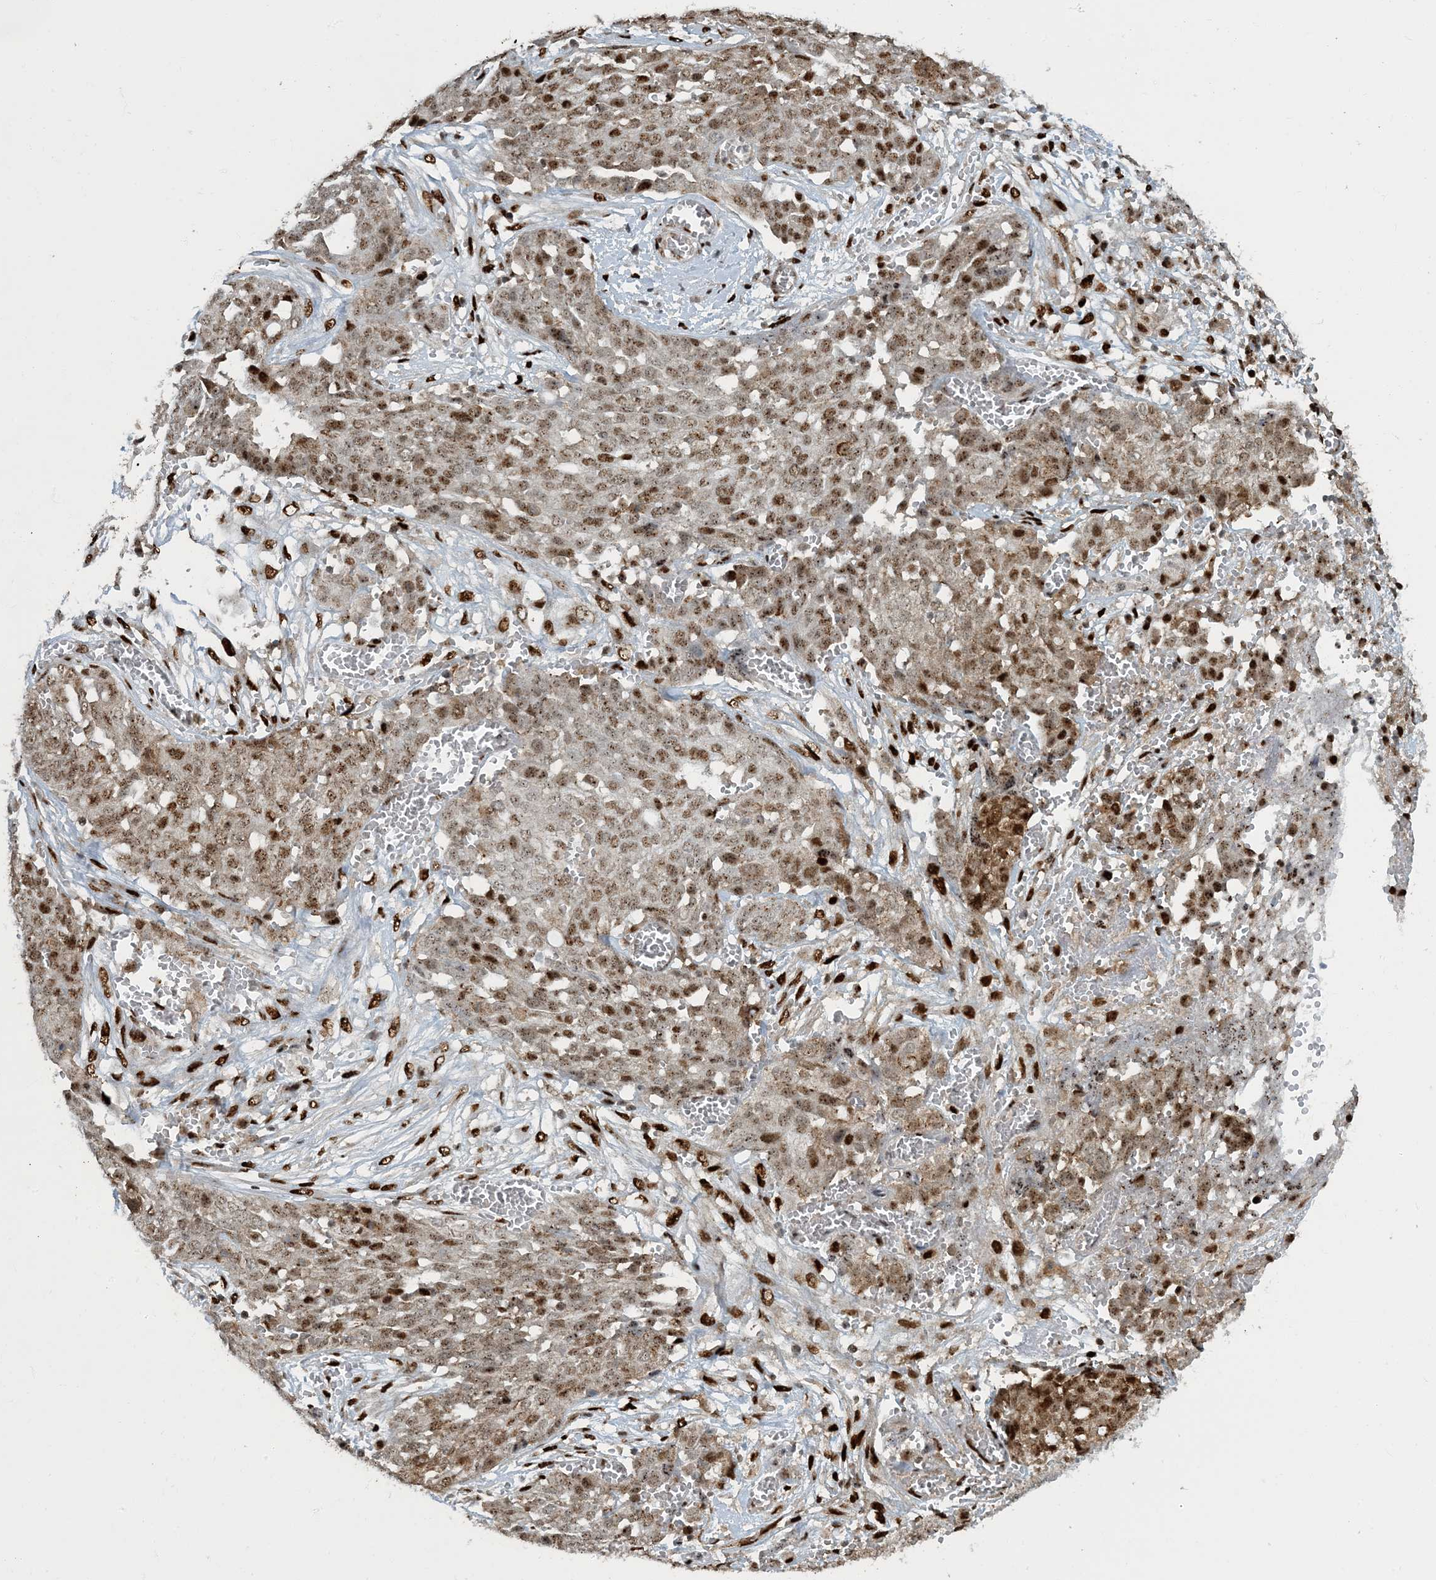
{"staining": {"intensity": "moderate", "quantity": ">75%", "location": "nuclear"}, "tissue": "ovarian cancer", "cell_type": "Tumor cells", "image_type": "cancer", "snomed": [{"axis": "morphology", "description": "Cystadenocarcinoma, serous, NOS"}, {"axis": "topography", "description": "Soft tissue"}, {"axis": "topography", "description": "Ovary"}], "caption": "IHC image of human serous cystadenocarcinoma (ovarian) stained for a protein (brown), which reveals medium levels of moderate nuclear positivity in about >75% of tumor cells.", "gene": "MBD1", "patient": {"sex": "female", "age": 57}}